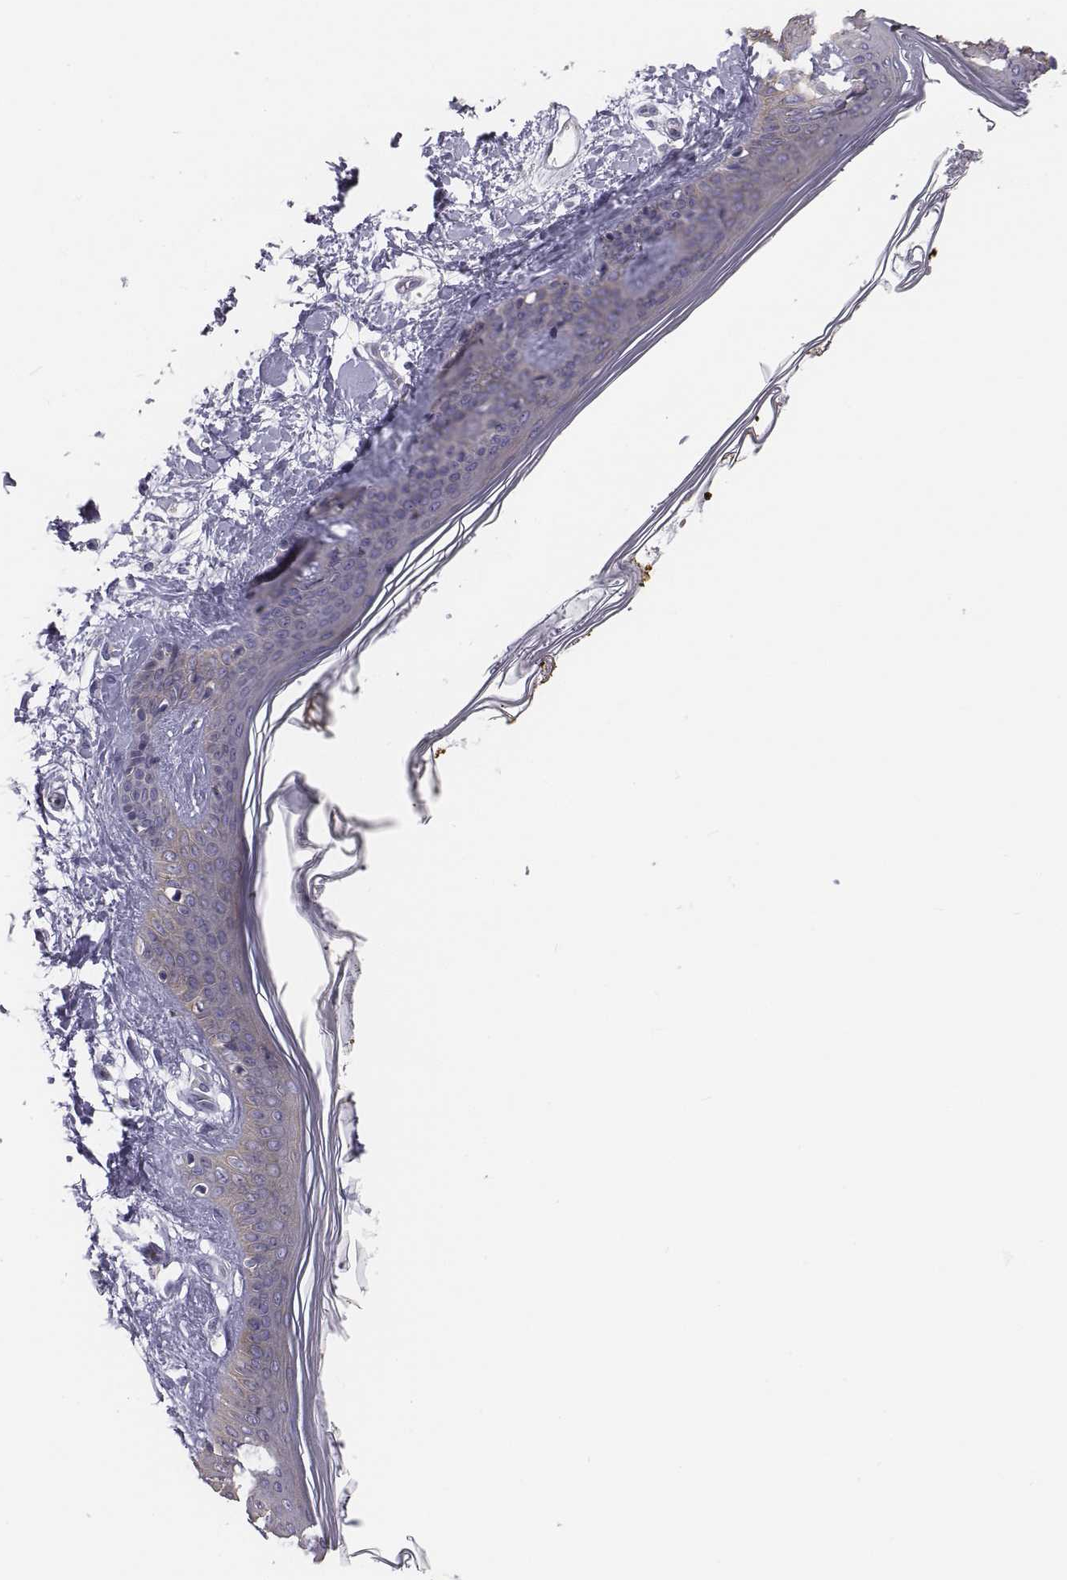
{"staining": {"intensity": "negative", "quantity": "none", "location": "none"}, "tissue": "skin", "cell_type": "Fibroblasts", "image_type": "normal", "snomed": [{"axis": "morphology", "description": "Normal tissue, NOS"}, {"axis": "topography", "description": "Skin"}], "caption": "Immunohistochemical staining of benign human skin displays no significant expression in fibroblasts.", "gene": "CHST14", "patient": {"sex": "female", "age": 34}}